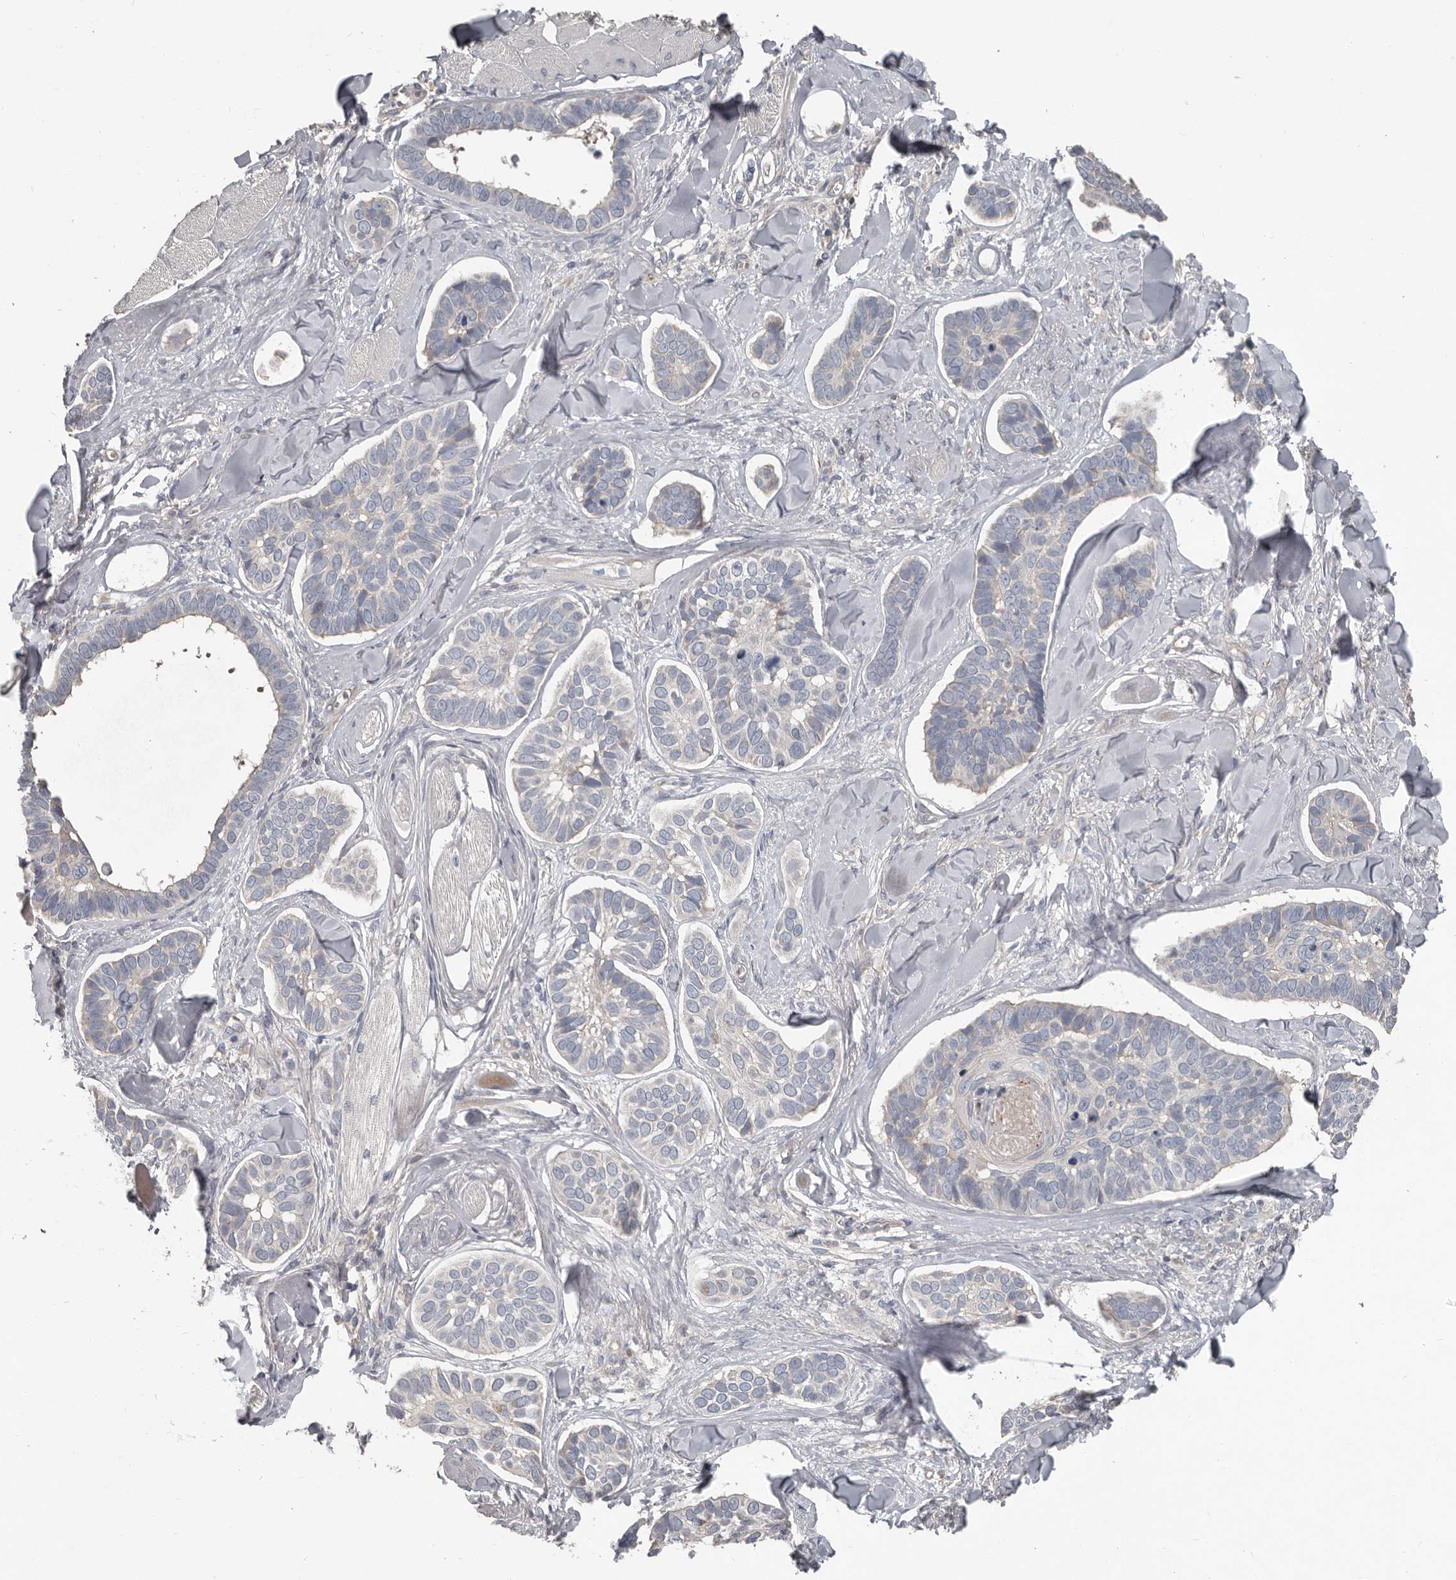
{"staining": {"intensity": "negative", "quantity": "none", "location": "none"}, "tissue": "skin cancer", "cell_type": "Tumor cells", "image_type": "cancer", "snomed": [{"axis": "morphology", "description": "Basal cell carcinoma"}, {"axis": "topography", "description": "Skin"}], "caption": "Immunohistochemistry (IHC) image of skin basal cell carcinoma stained for a protein (brown), which reveals no expression in tumor cells.", "gene": "CA6", "patient": {"sex": "male", "age": 62}}